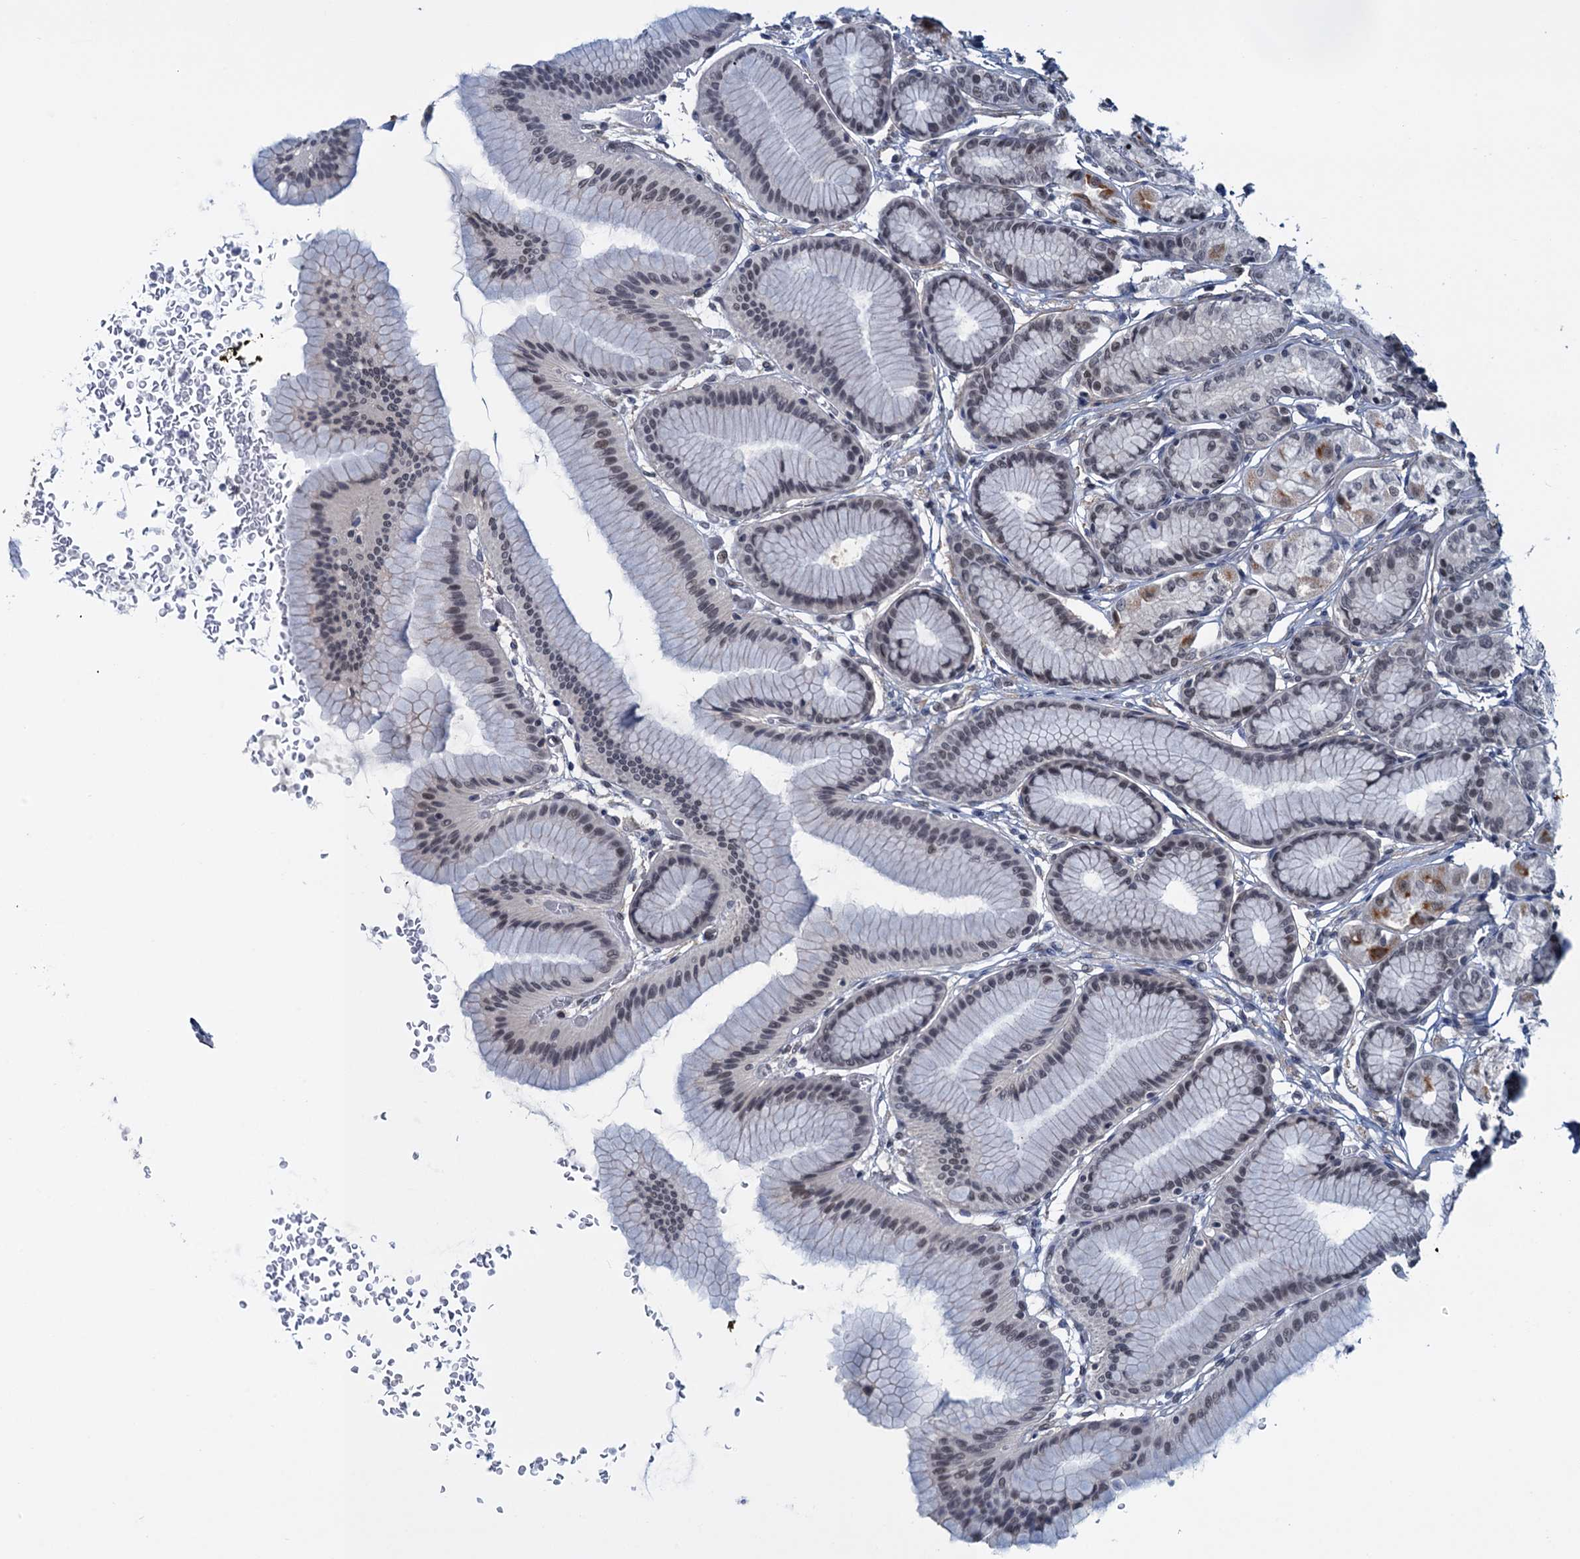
{"staining": {"intensity": "moderate", "quantity": ">75%", "location": "cytoplasmic/membranous,nuclear"}, "tissue": "stomach", "cell_type": "Glandular cells", "image_type": "normal", "snomed": [{"axis": "morphology", "description": "Normal tissue, NOS"}, {"axis": "morphology", "description": "Adenocarcinoma, NOS"}, {"axis": "morphology", "description": "Adenocarcinoma, High grade"}, {"axis": "topography", "description": "Stomach, upper"}, {"axis": "topography", "description": "Stomach"}], "caption": "Moderate cytoplasmic/membranous,nuclear protein expression is identified in about >75% of glandular cells in stomach.", "gene": "SAE1", "patient": {"sex": "female", "age": 65}}